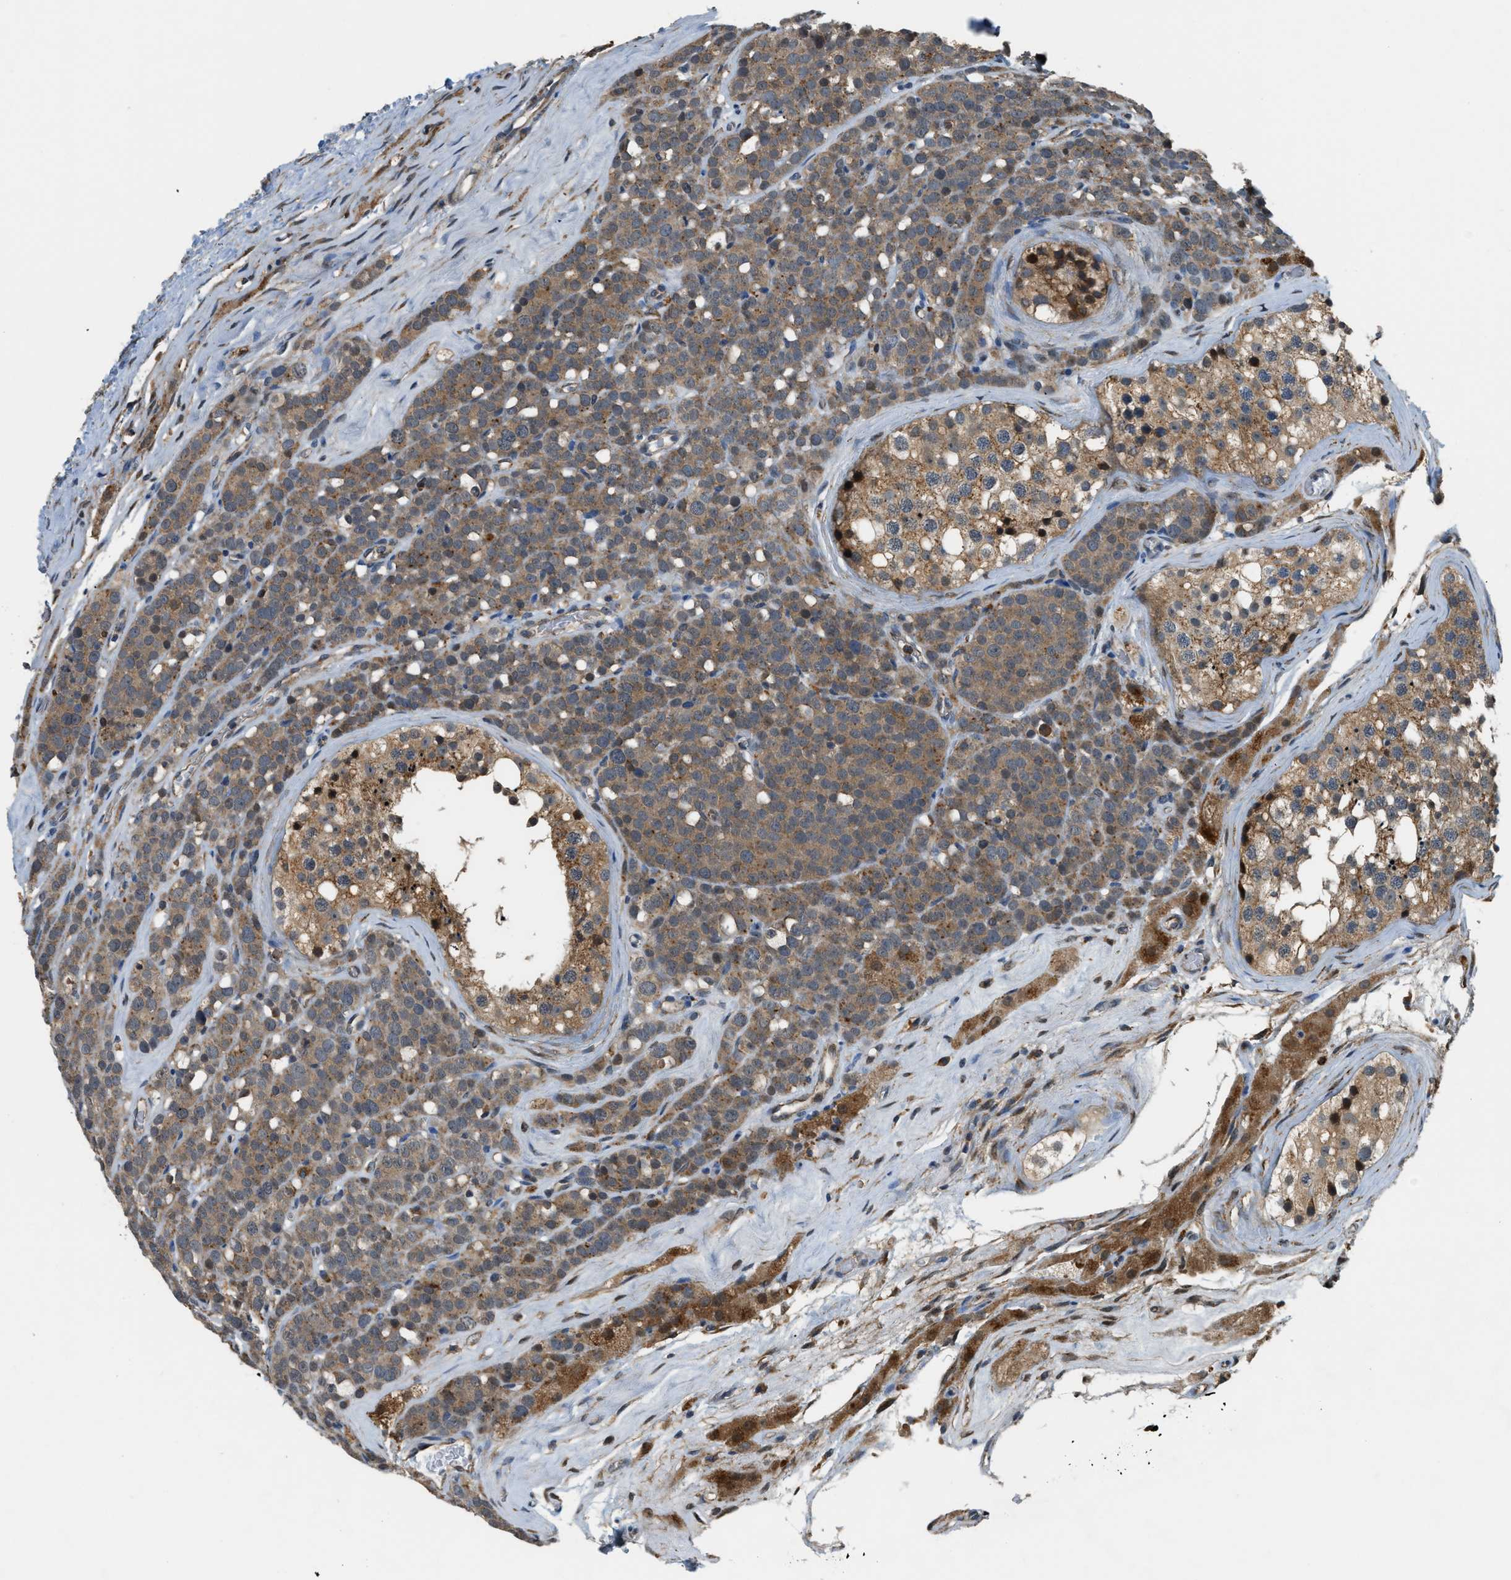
{"staining": {"intensity": "moderate", "quantity": ">75%", "location": "cytoplasmic/membranous"}, "tissue": "testis cancer", "cell_type": "Tumor cells", "image_type": "cancer", "snomed": [{"axis": "morphology", "description": "Seminoma, NOS"}, {"axis": "topography", "description": "Testis"}], "caption": "Moderate cytoplasmic/membranous positivity for a protein is appreciated in about >75% of tumor cells of testis cancer (seminoma) using IHC.", "gene": "STARD3NL", "patient": {"sex": "male", "age": 71}}